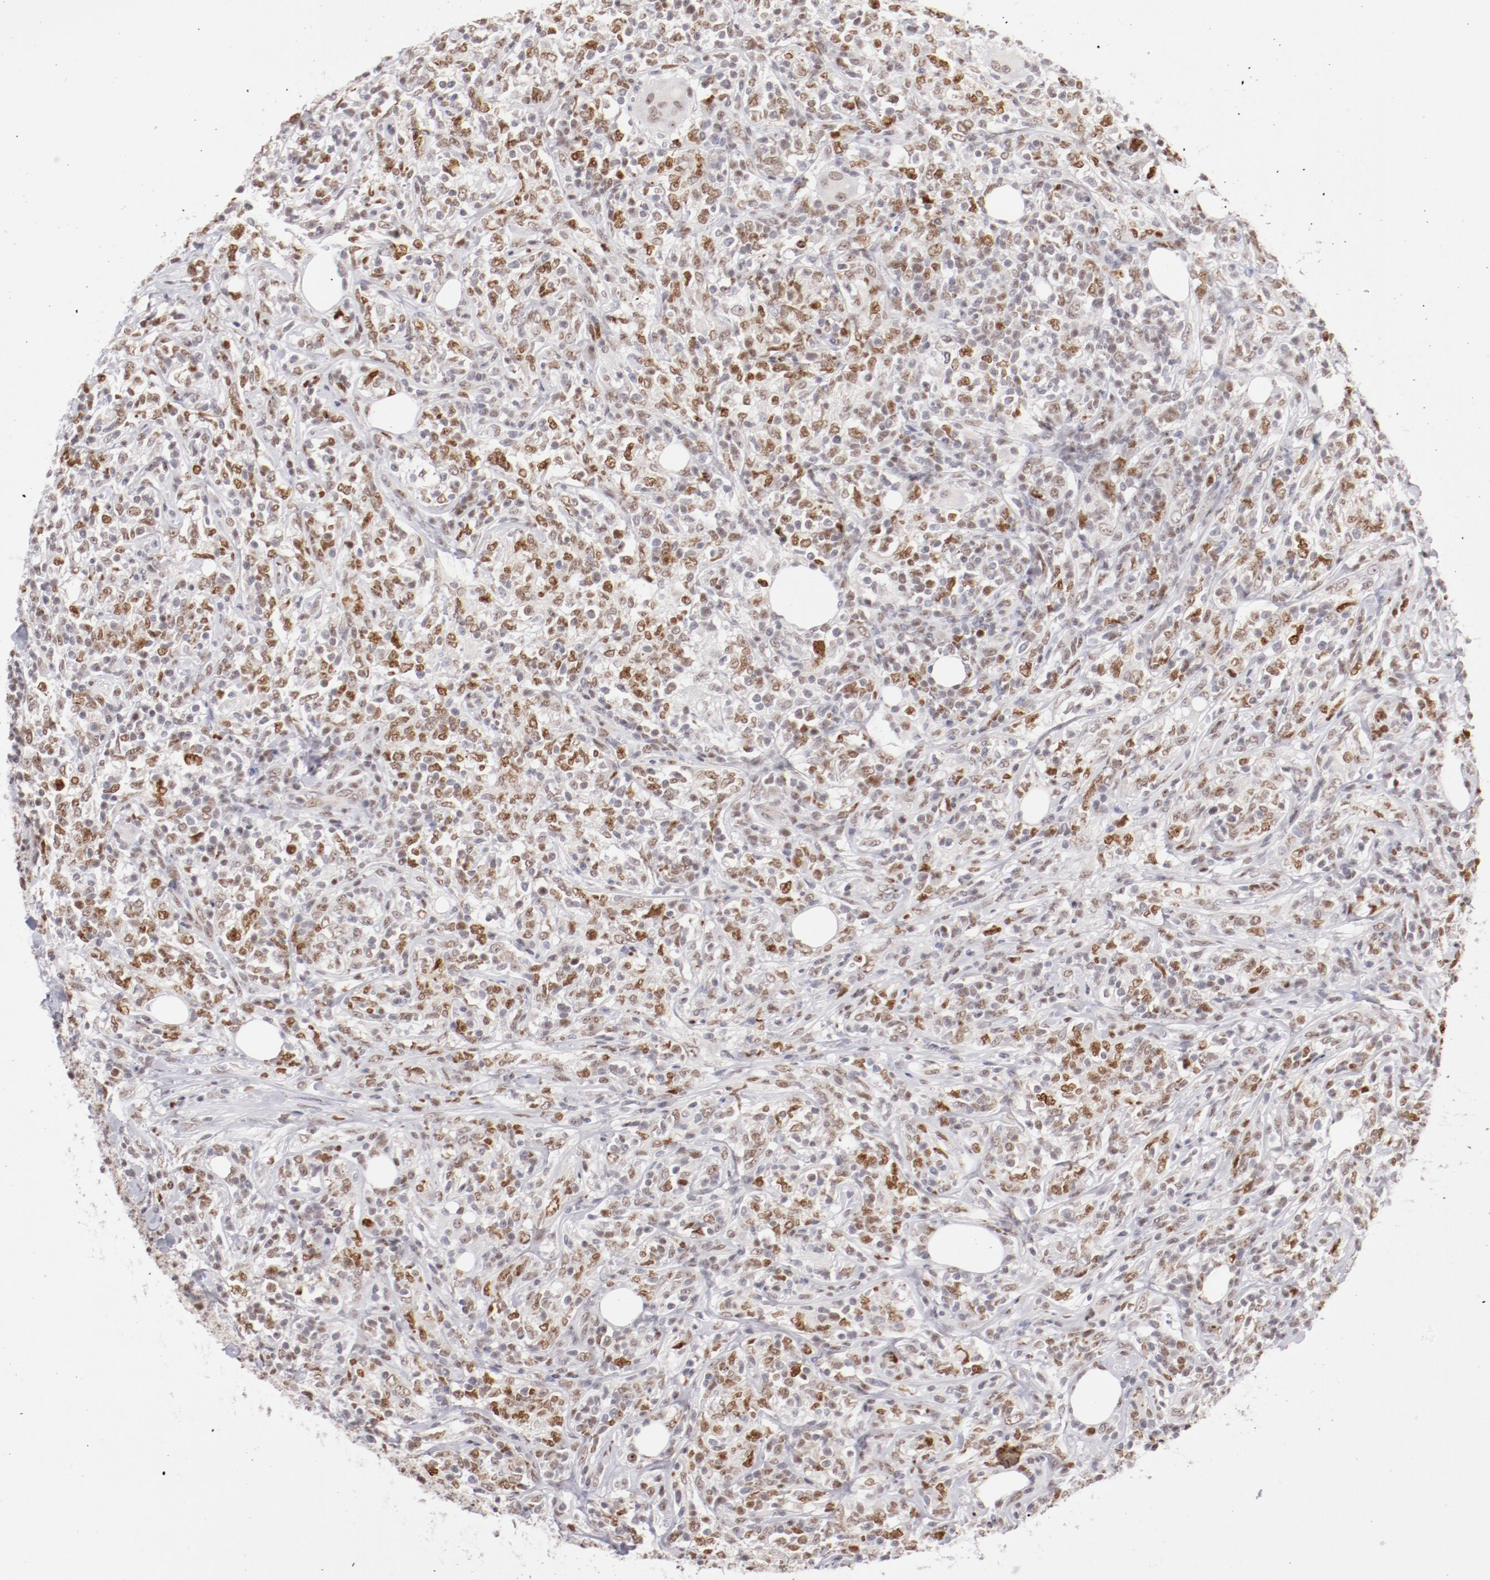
{"staining": {"intensity": "moderate", "quantity": "<25%", "location": "nuclear"}, "tissue": "lymphoma", "cell_type": "Tumor cells", "image_type": "cancer", "snomed": [{"axis": "morphology", "description": "Malignant lymphoma, non-Hodgkin's type, High grade"}, {"axis": "topography", "description": "Lymph node"}], "caption": "Protein analysis of malignant lymphoma, non-Hodgkin's type (high-grade) tissue exhibits moderate nuclear expression in about <25% of tumor cells. (Brightfield microscopy of DAB IHC at high magnification).", "gene": "TFAP4", "patient": {"sex": "female", "age": 84}}